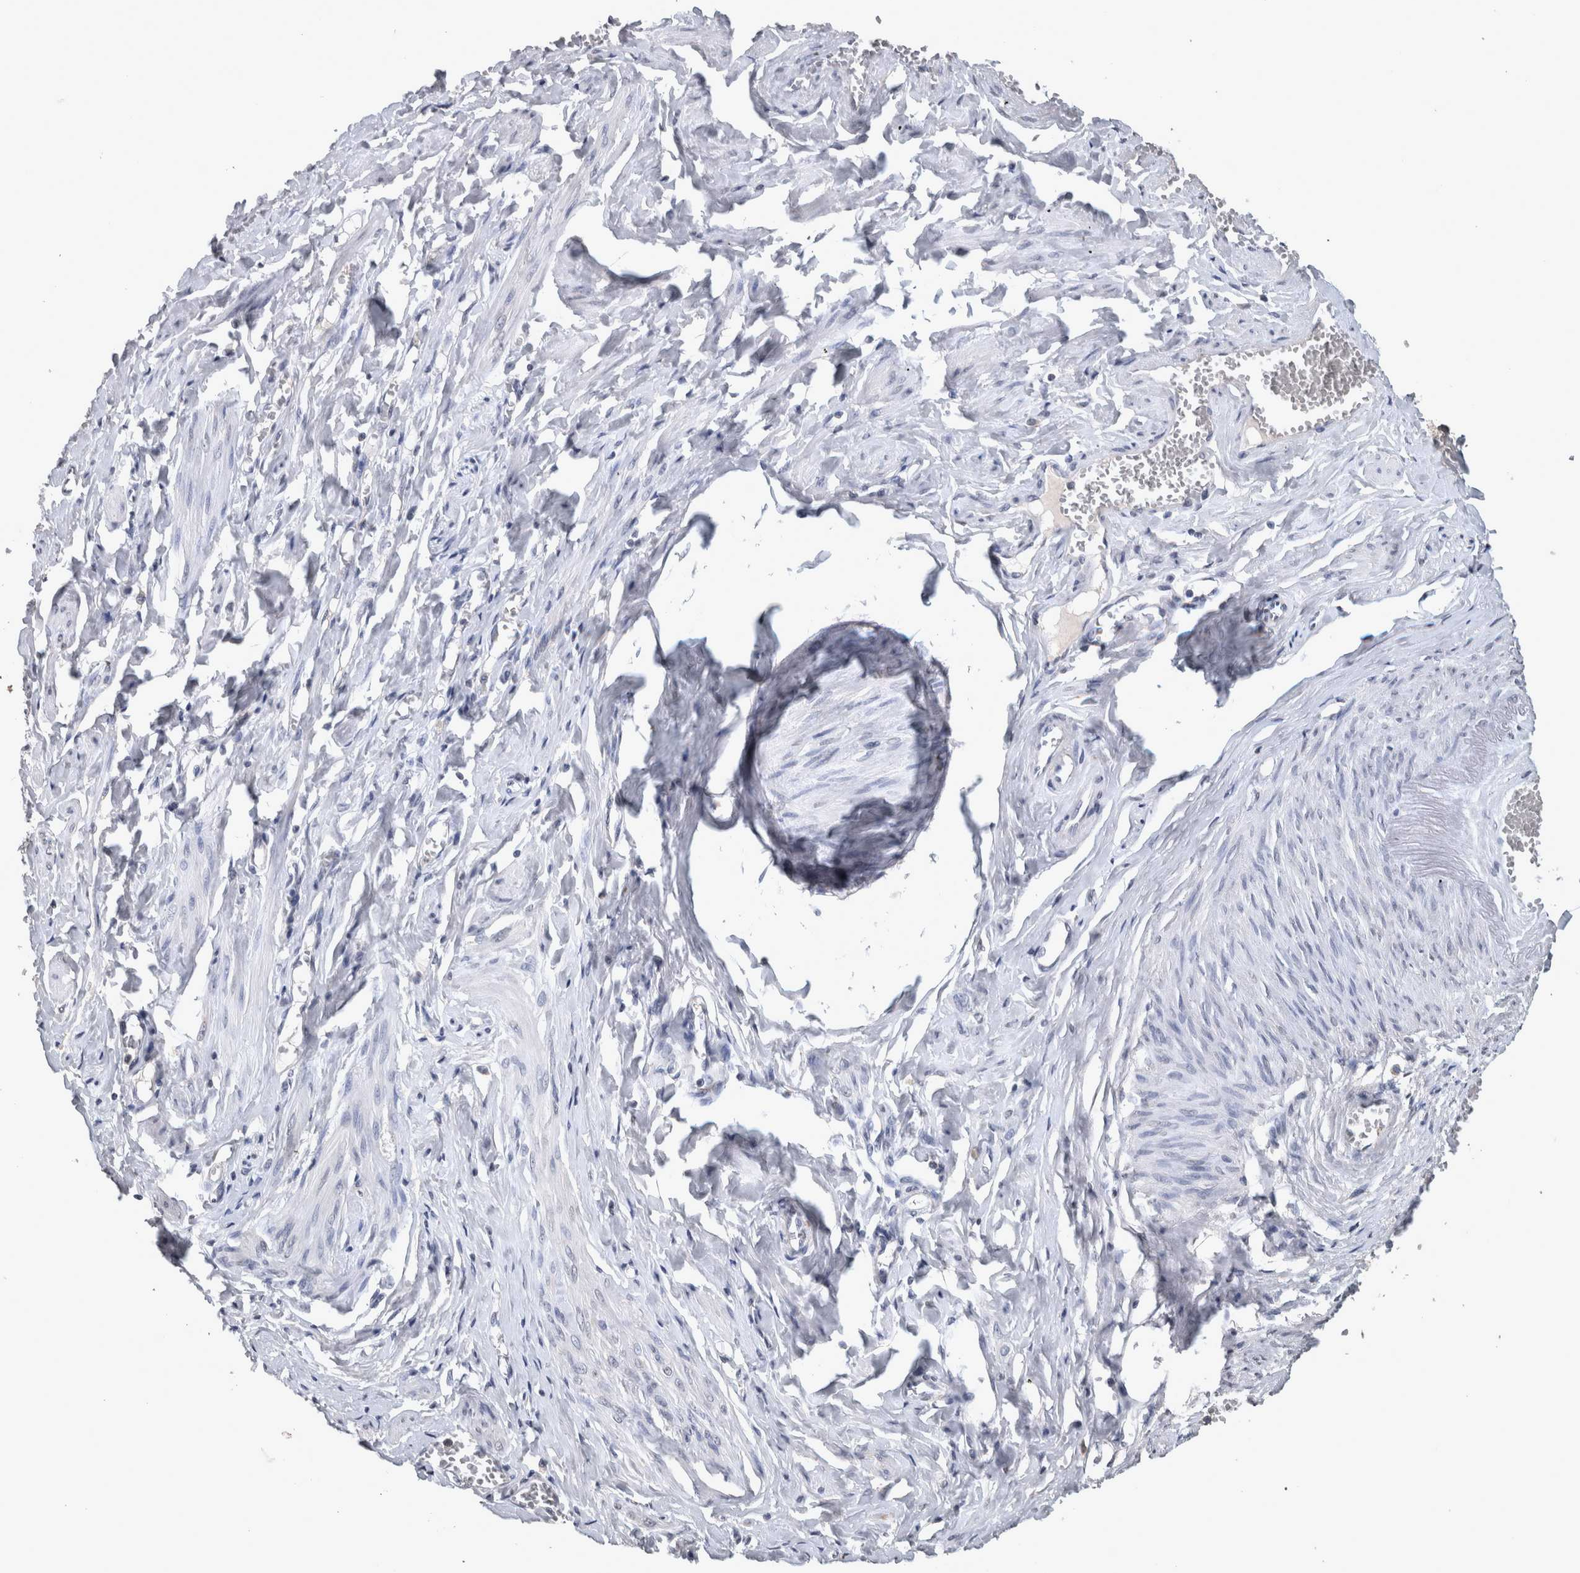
{"staining": {"intensity": "negative", "quantity": "none", "location": "none"}, "tissue": "adipose tissue", "cell_type": "Adipocytes", "image_type": "normal", "snomed": [{"axis": "morphology", "description": "Normal tissue, NOS"}, {"axis": "topography", "description": "Vascular tissue"}, {"axis": "topography", "description": "Fallopian tube"}, {"axis": "topography", "description": "Ovary"}], "caption": "The histopathology image reveals no significant expression in adipocytes of adipose tissue.", "gene": "WNT7A", "patient": {"sex": "female", "age": 67}}